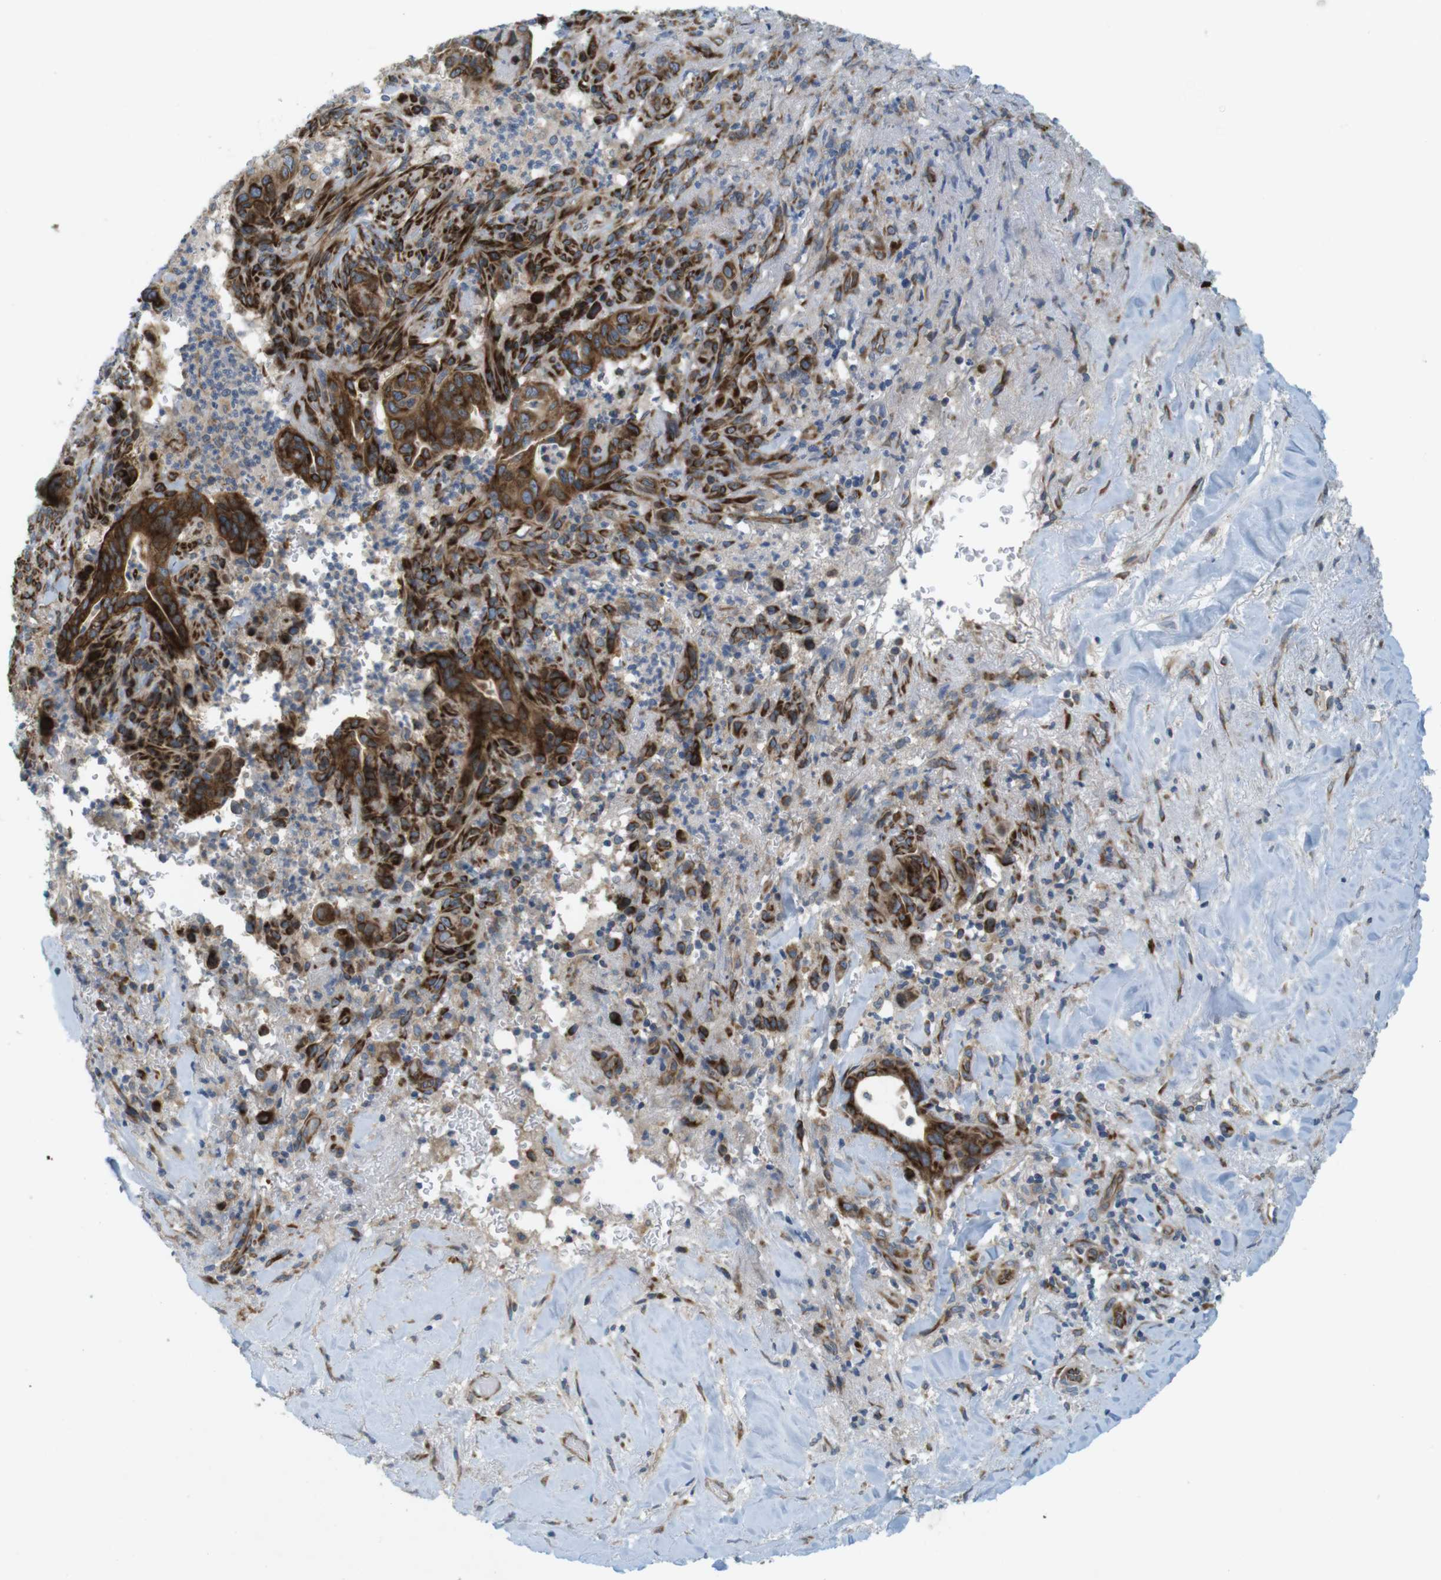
{"staining": {"intensity": "strong", "quantity": ">75%", "location": "cytoplasmic/membranous"}, "tissue": "liver cancer", "cell_type": "Tumor cells", "image_type": "cancer", "snomed": [{"axis": "morphology", "description": "Cholangiocarcinoma"}, {"axis": "topography", "description": "Liver"}], "caption": "Liver cholangiocarcinoma was stained to show a protein in brown. There is high levels of strong cytoplasmic/membranous staining in approximately >75% of tumor cells. The staining was performed using DAB (3,3'-diaminobenzidine), with brown indicating positive protein expression. Nuclei are stained blue with hematoxylin.", "gene": "GJC3", "patient": {"sex": "female", "age": 67}}